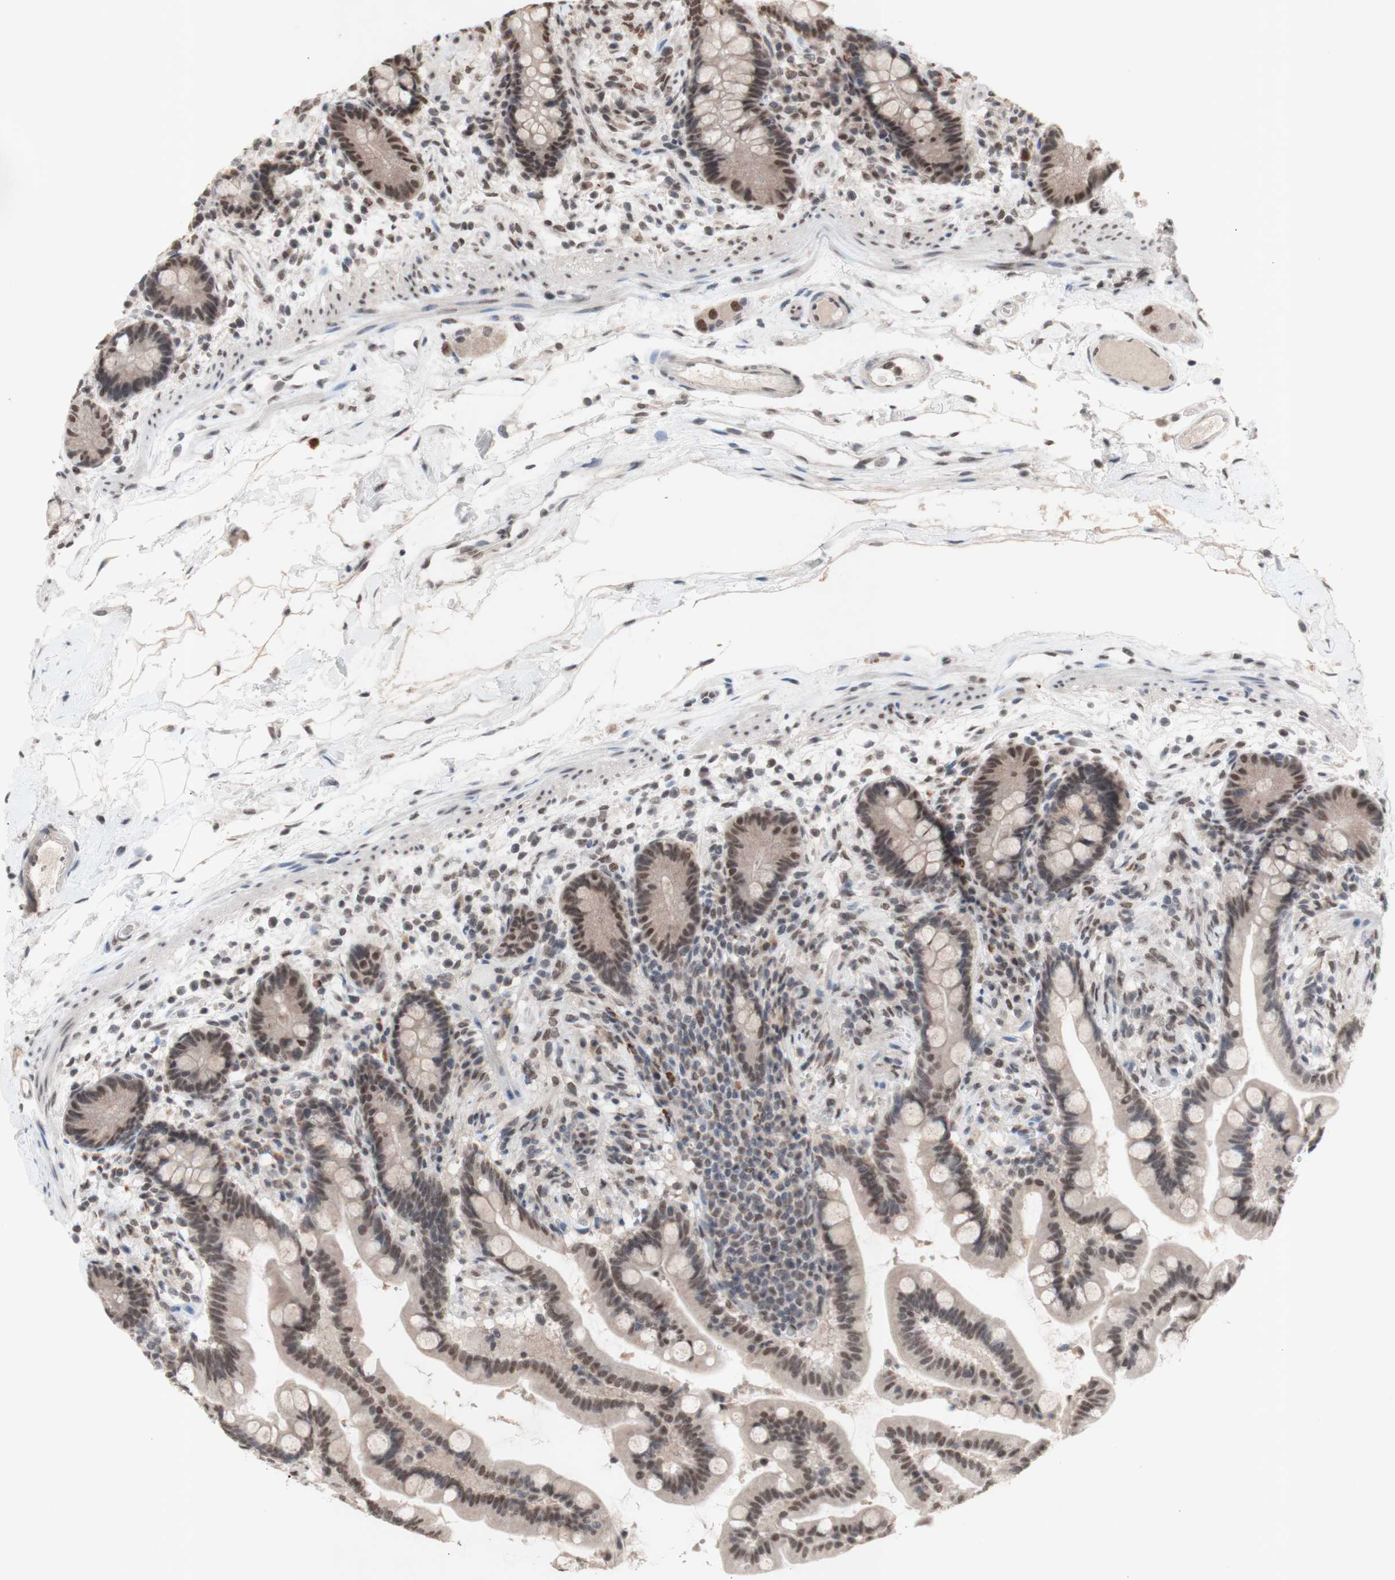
{"staining": {"intensity": "moderate", "quantity": ">75%", "location": "nuclear"}, "tissue": "colon", "cell_type": "Endothelial cells", "image_type": "normal", "snomed": [{"axis": "morphology", "description": "Normal tissue, NOS"}, {"axis": "topography", "description": "Colon"}], "caption": "Immunohistochemistry micrograph of normal colon: colon stained using immunohistochemistry displays medium levels of moderate protein expression localized specifically in the nuclear of endothelial cells, appearing as a nuclear brown color.", "gene": "SFPQ", "patient": {"sex": "male", "age": 73}}